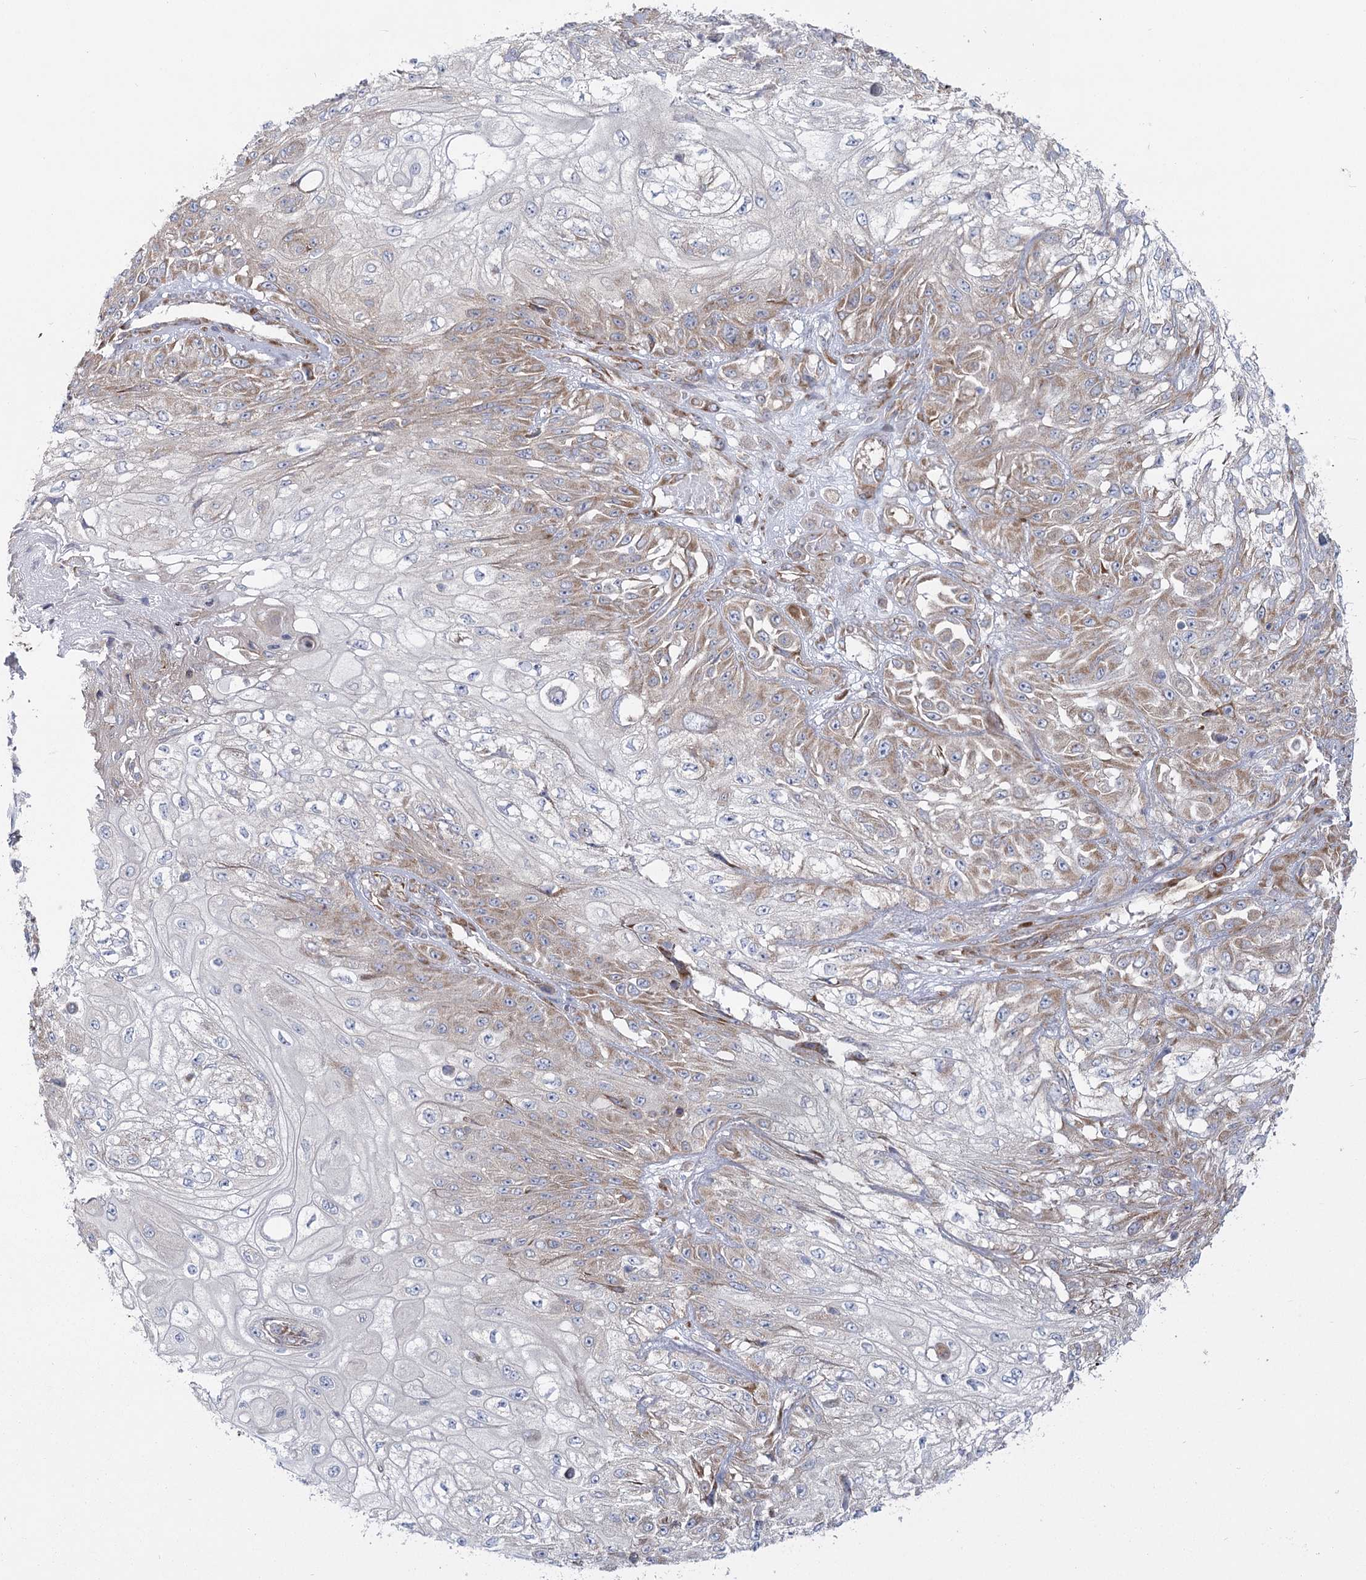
{"staining": {"intensity": "weak", "quantity": "25%-75%", "location": "cytoplasmic/membranous"}, "tissue": "skin cancer", "cell_type": "Tumor cells", "image_type": "cancer", "snomed": [{"axis": "morphology", "description": "Squamous cell carcinoma, NOS"}, {"axis": "morphology", "description": "Squamous cell carcinoma, metastatic, NOS"}, {"axis": "topography", "description": "Skin"}, {"axis": "topography", "description": "Lymph node"}], "caption": "Skin cancer (metastatic squamous cell carcinoma) tissue reveals weak cytoplasmic/membranous expression in about 25%-75% of tumor cells", "gene": "HARS2", "patient": {"sex": "male", "age": 75}}